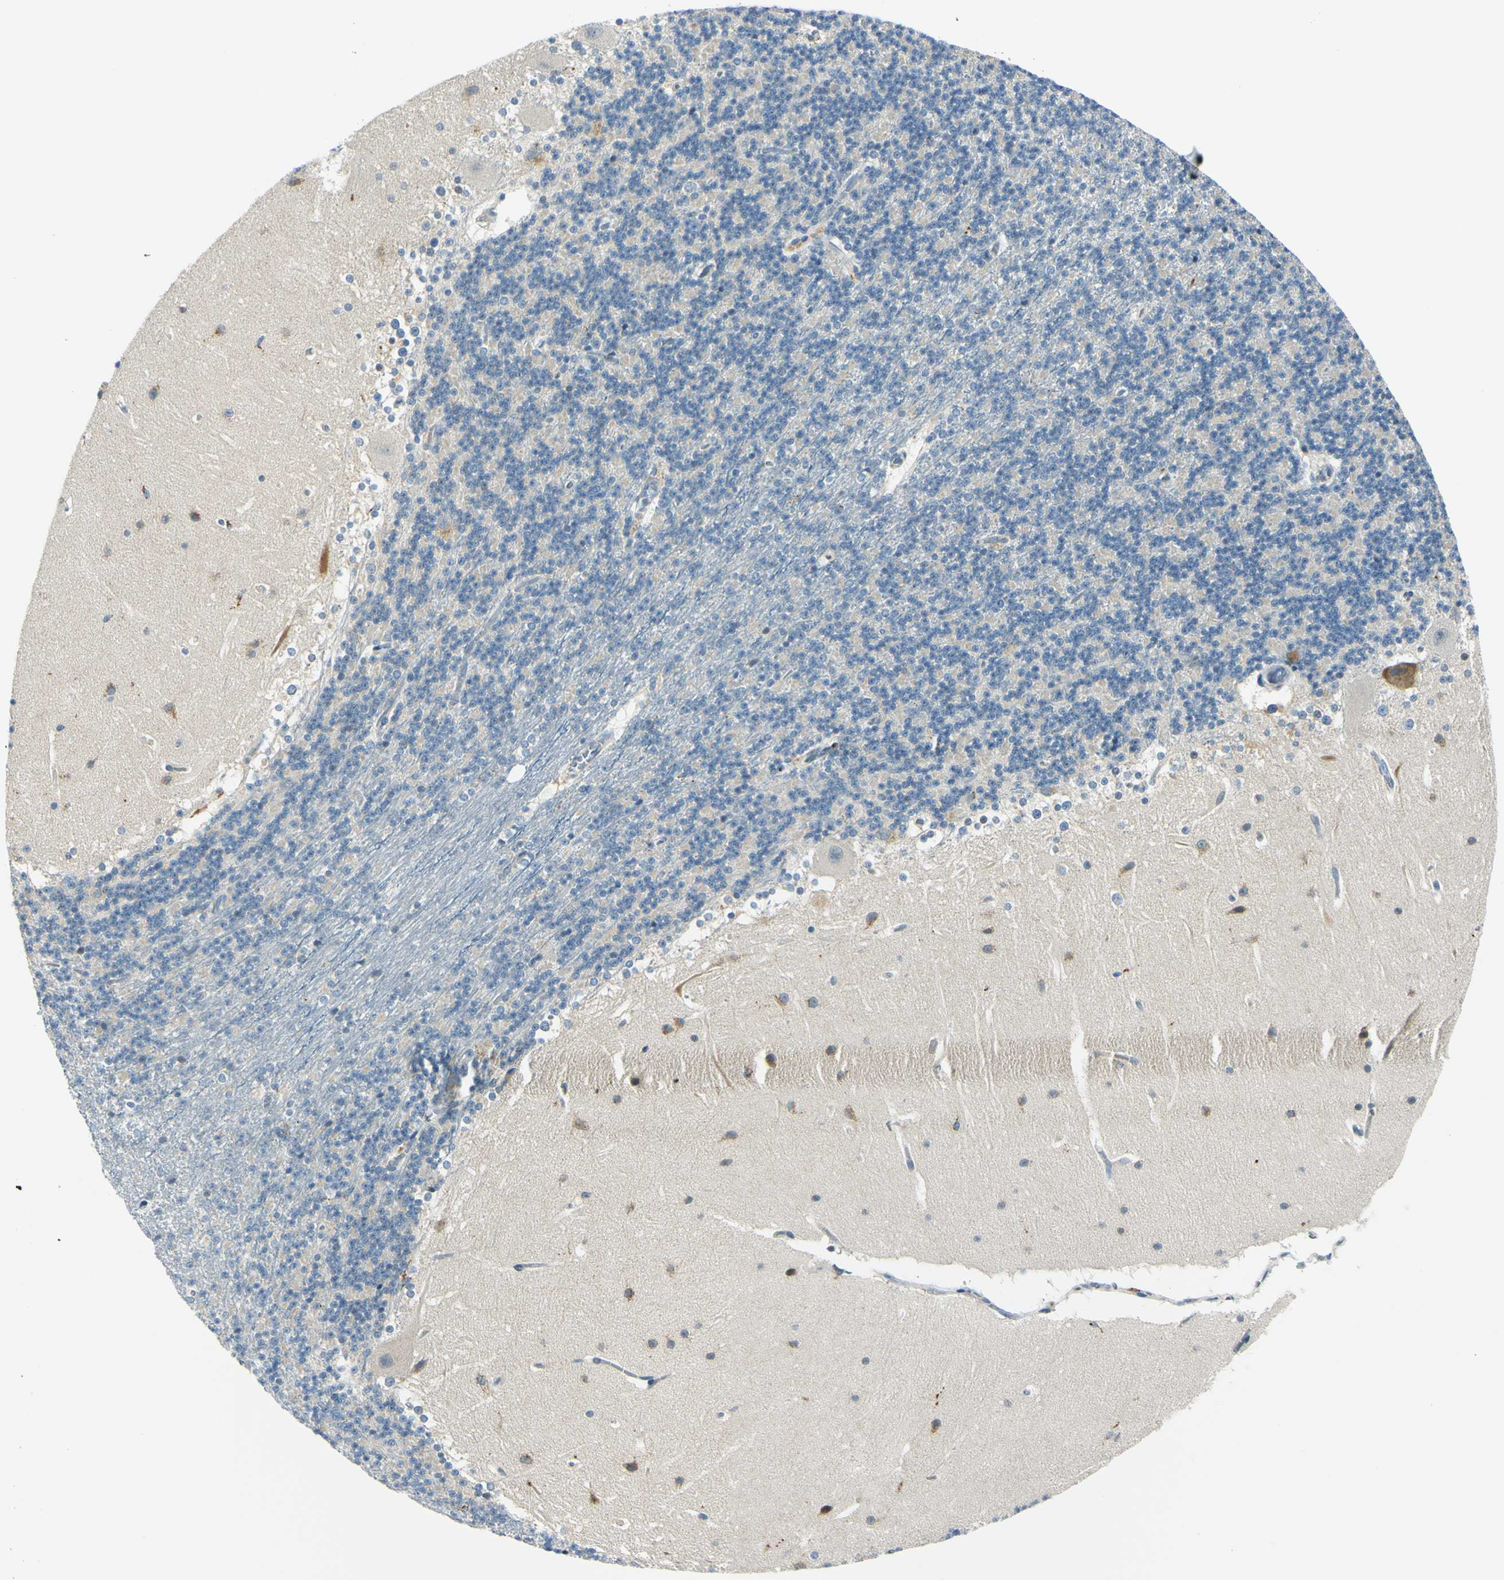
{"staining": {"intensity": "negative", "quantity": "none", "location": "none"}, "tissue": "cerebellum", "cell_type": "Cells in granular layer", "image_type": "normal", "snomed": [{"axis": "morphology", "description": "Normal tissue, NOS"}, {"axis": "topography", "description": "Cerebellum"}], "caption": "The image demonstrates no significant expression in cells in granular layer of cerebellum.", "gene": "LAMA3", "patient": {"sex": "female", "age": 19}}